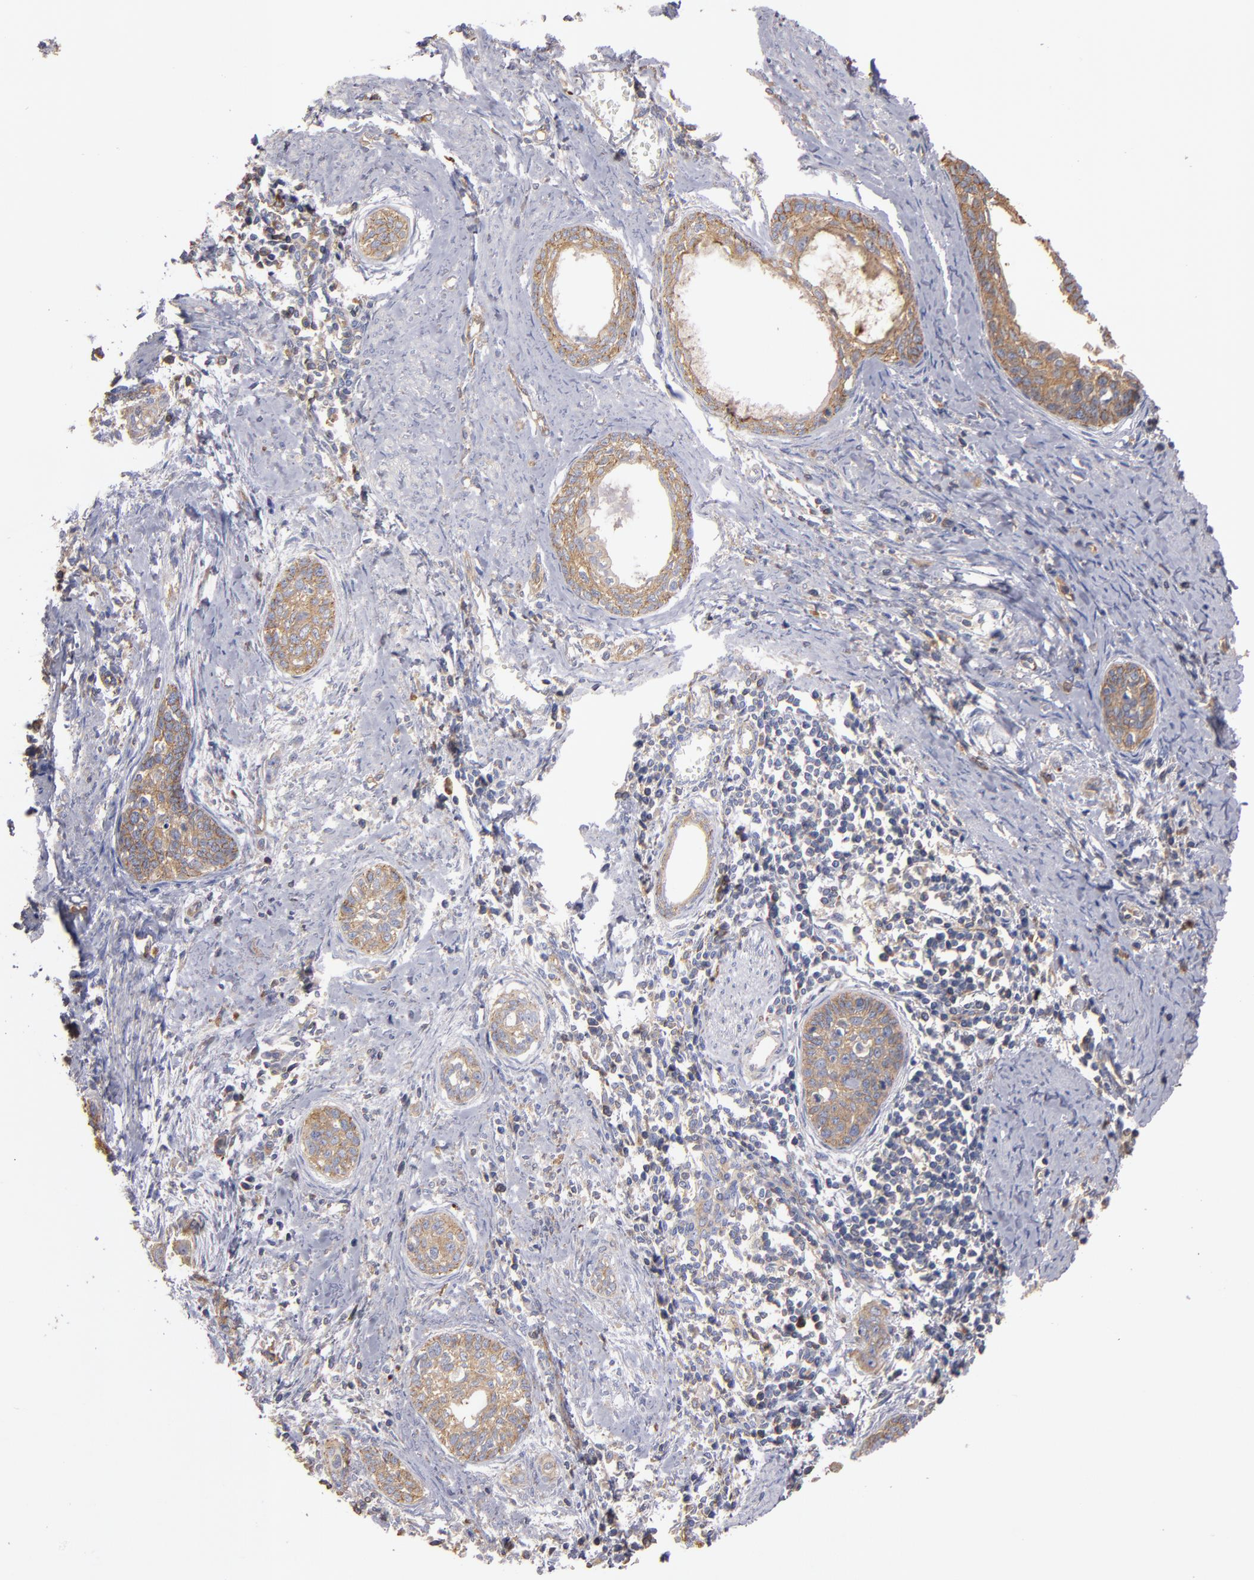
{"staining": {"intensity": "weak", "quantity": ">75%", "location": "cytoplasmic/membranous"}, "tissue": "cervical cancer", "cell_type": "Tumor cells", "image_type": "cancer", "snomed": [{"axis": "morphology", "description": "Squamous cell carcinoma, NOS"}, {"axis": "topography", "description": "Cervix"}], "caption": "Protein positivity by immunohistochemistry (IHC) exhibits weak cytoplasmic/membranous staining in approximately >75% of tumor cells in cervical squamous cell carcinoma.", "gene": "ESYT2", "patient": {"sex": "female", "age": 33}}